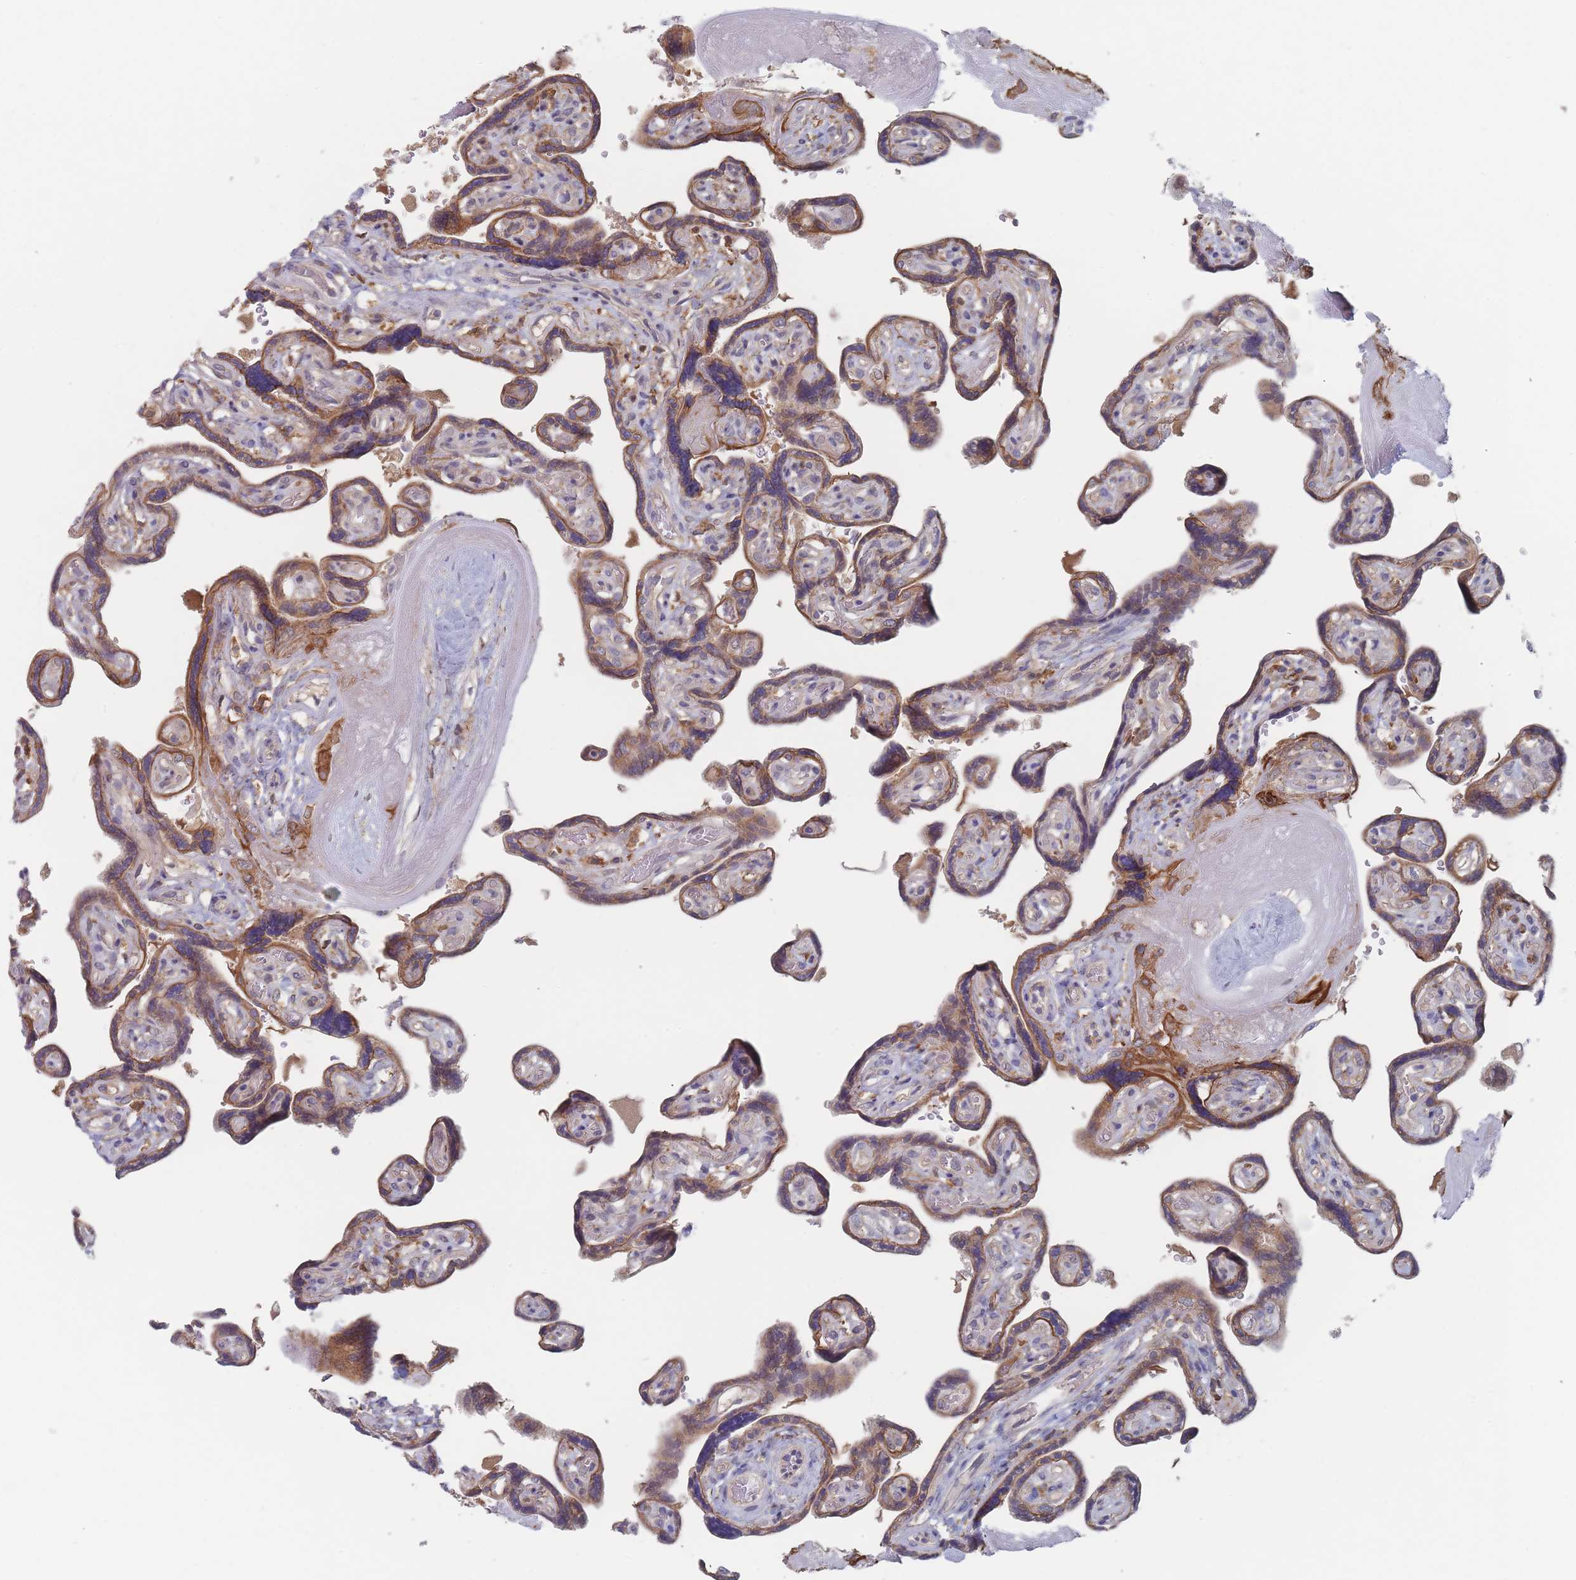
{"staining": {"intensity": "strong", "quantity": ">75%", "location": "cytoplasmic/membranous"}, "tissue": "placenta", "cell_type": "Decidual cells", "image_type": "normal", "snomed": [{"axis": "morphology", "description": "Normal tissue, NOS"}, {"axis": "topography", "description": "Placenta"}], "caption": "Immunohistochemistry image of normal placenta: human placenta stained using immunohistochemistry reveals high levels of strong protein expression localized specifically in the cytoplasmic/membranous of decidual cells, appearing as a cytoplasmic/membranous brown color.", "gene": "EFCC1", "patient": {"sex": "female", "age": 32}}